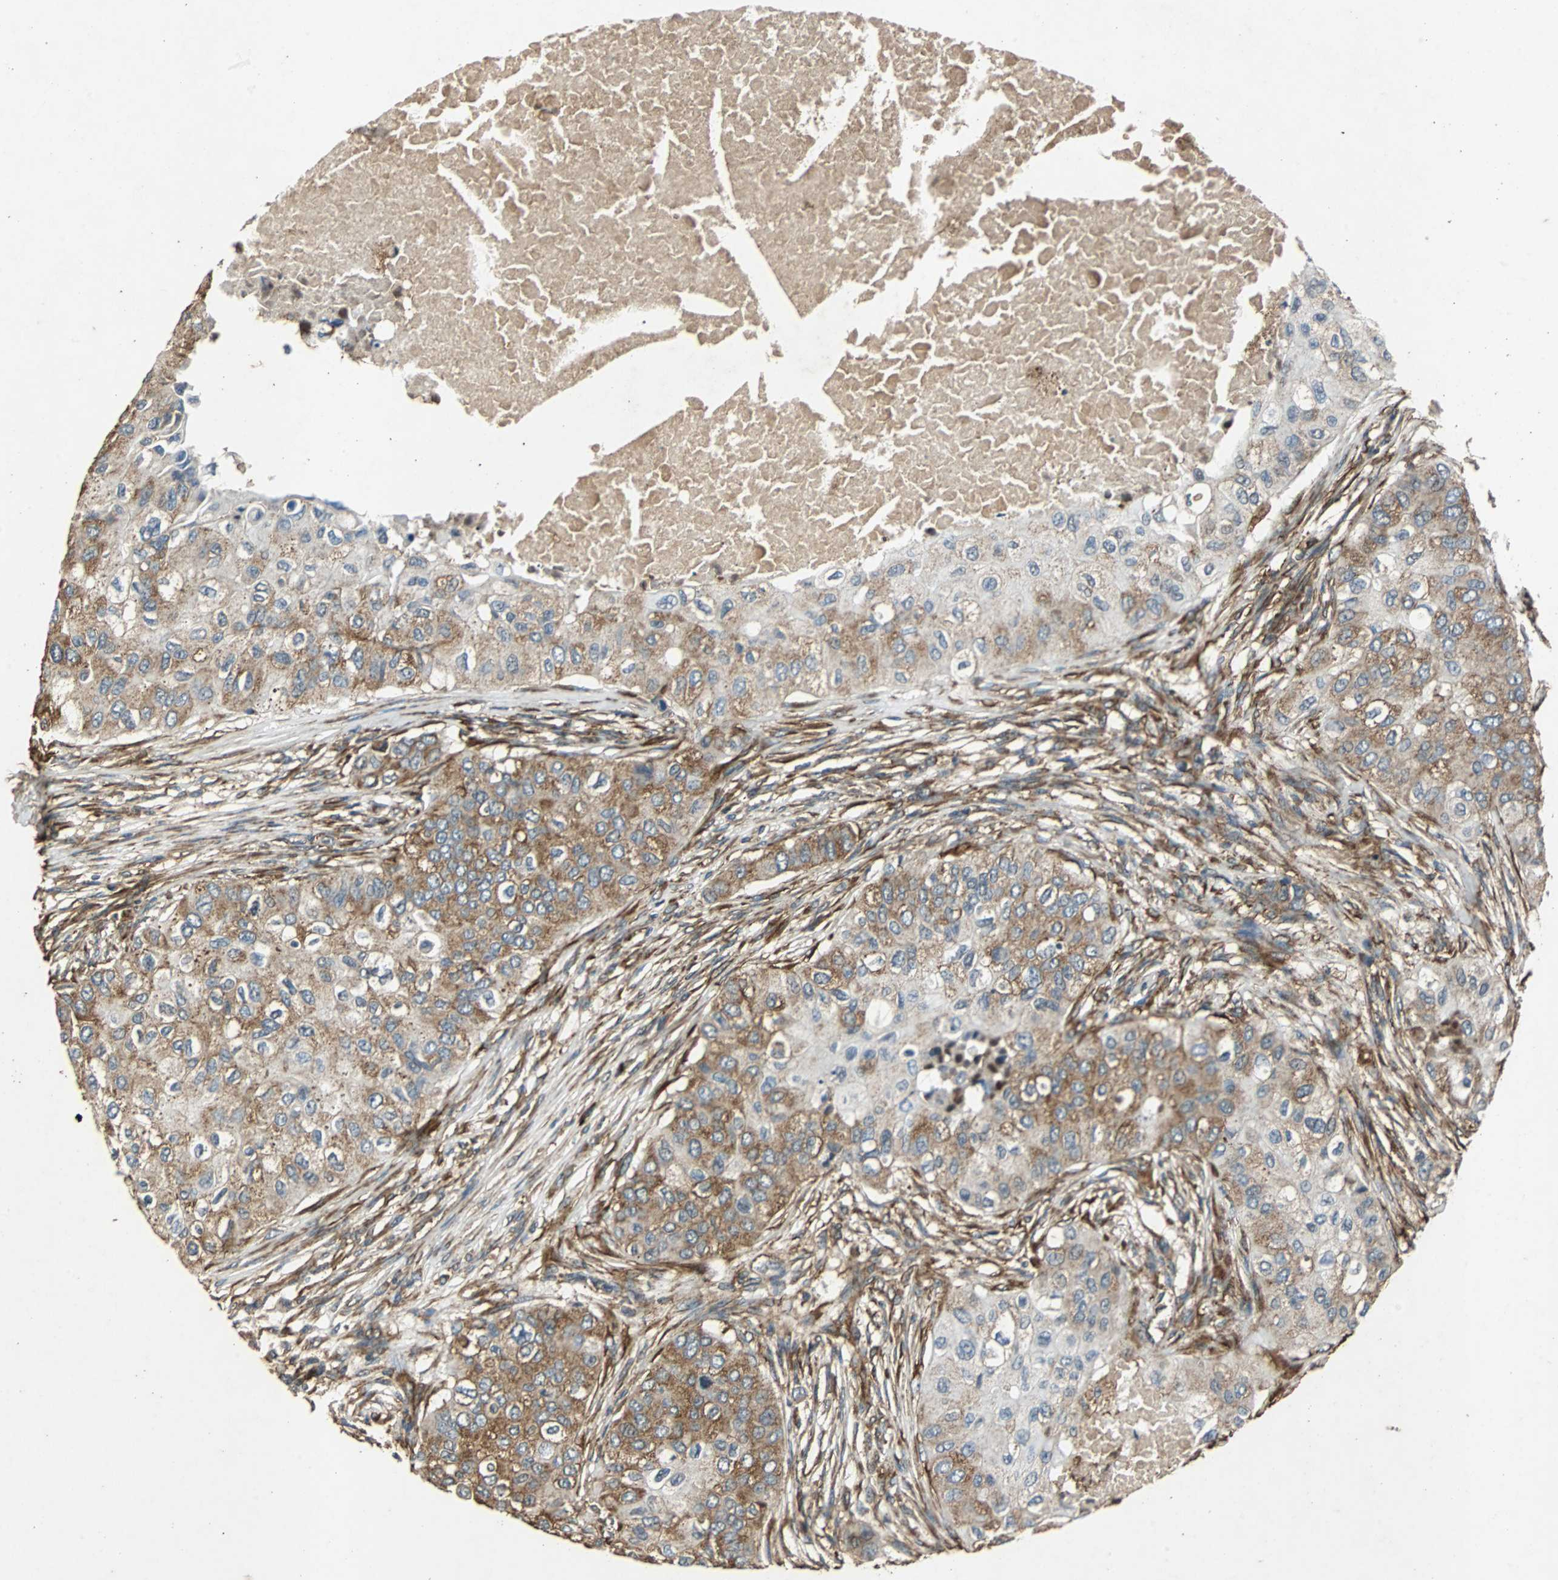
{"staining": {"intensity": "moderate", "quantity": ">75%", "location": "cytoplasmic/membranous"}, "tissue": "breast cancer", "cell_type": "Tumor cells", "image_type": "cancer", "snomed": [{"axis": "morphology", "description": "Normal tissue, NOS"}, {"axis": "morphology", "description": "Duct carcinoma"}, {"axis": "topography", "description": "Breast"}], "caption": "Invasive ductal carcinoma (breast) stained with DAB (3,3'-diaminobenzidine) immunohistochemistry (IHC) displays medium levels of moderate cytoplasmic/membranous staining in about >75% of tumor cells.", "gene": "NAA10", "patient": {"sex": "female", "age": 49}}